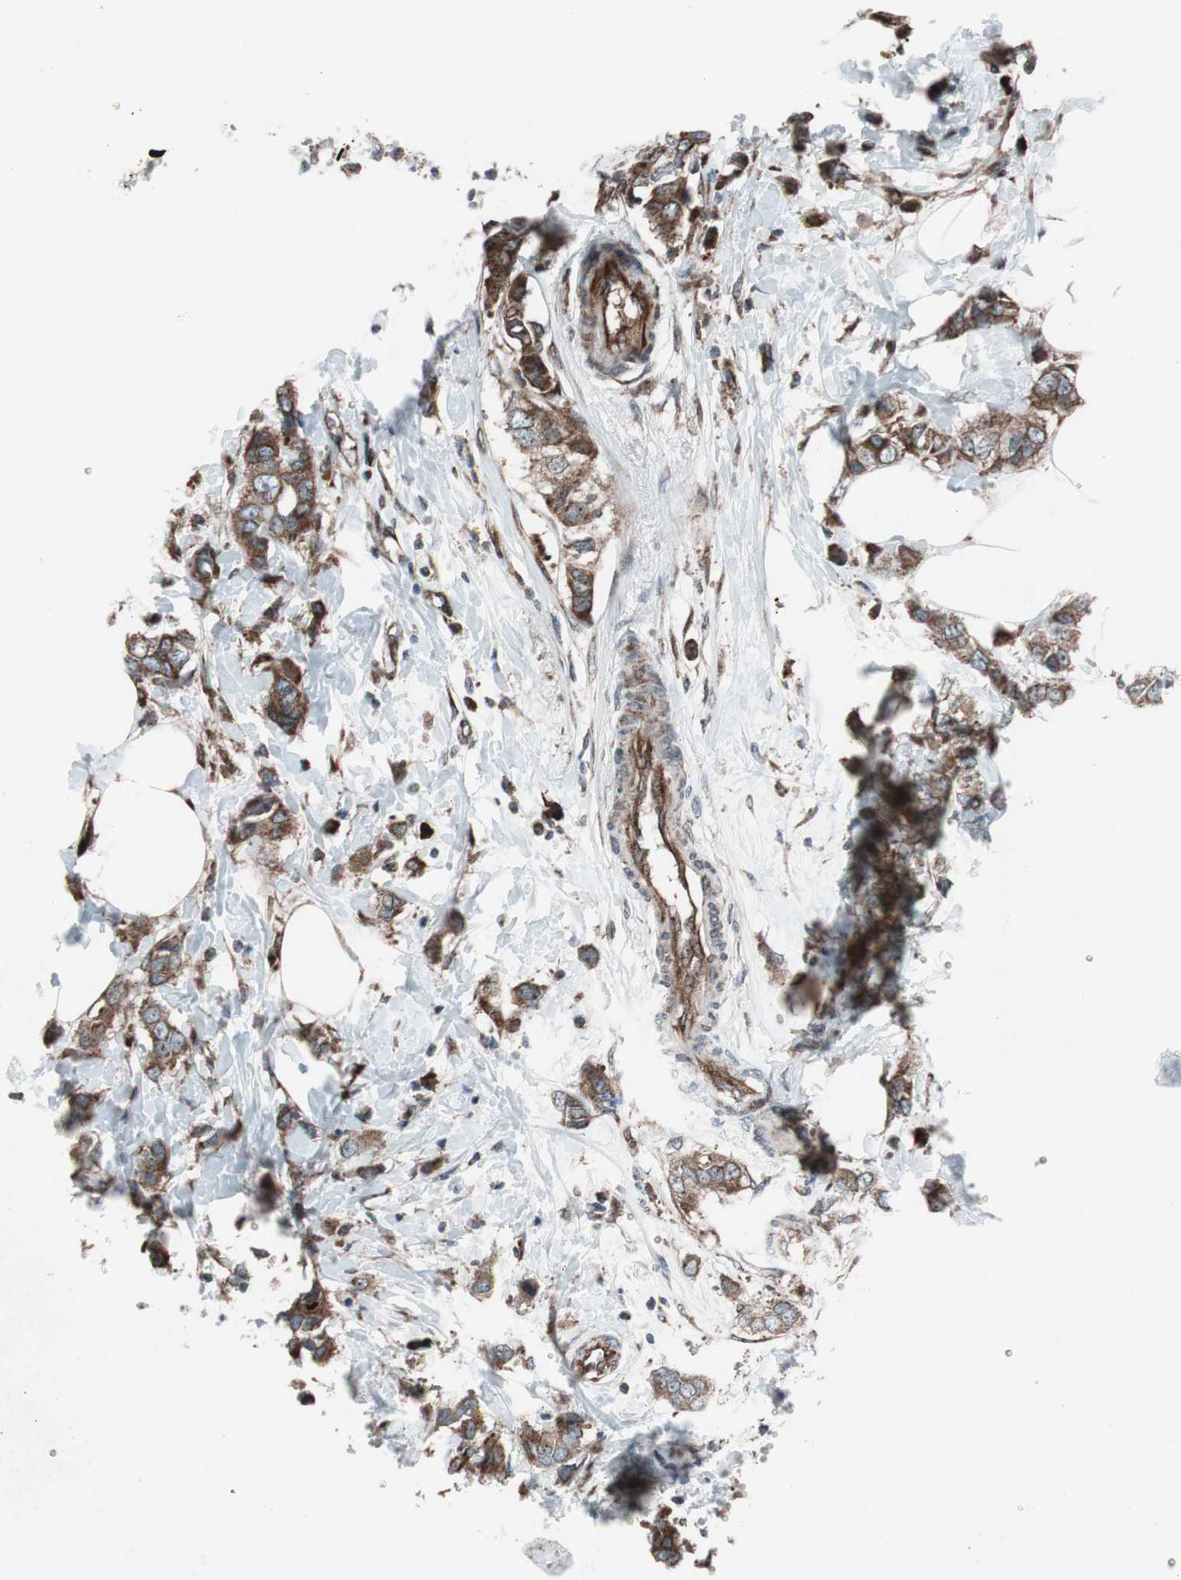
{"staining": {"intensity": "strong", "quantity": ">75%", "location": "cytoplasmic/membranous"}, "tissue": "breast cancer", "cell_type": "Tumor cells", "image_type": "cancer", "snomed": [{"axis": "morphology", "description": "Duct carcinoma"}, {"axis": "topography", "description": "Breast"}], "caption": "High-magnification brightfield microscopy of breast cancer stained with DAB (brown) and counterstained with hematoxylin (blue). tumor cells exhibit strong cytoplasmic/membranous staining is appreciated in about>75% of cells.", "gene": "CCL14", "patient": {"sex": "female", "age": 50}}